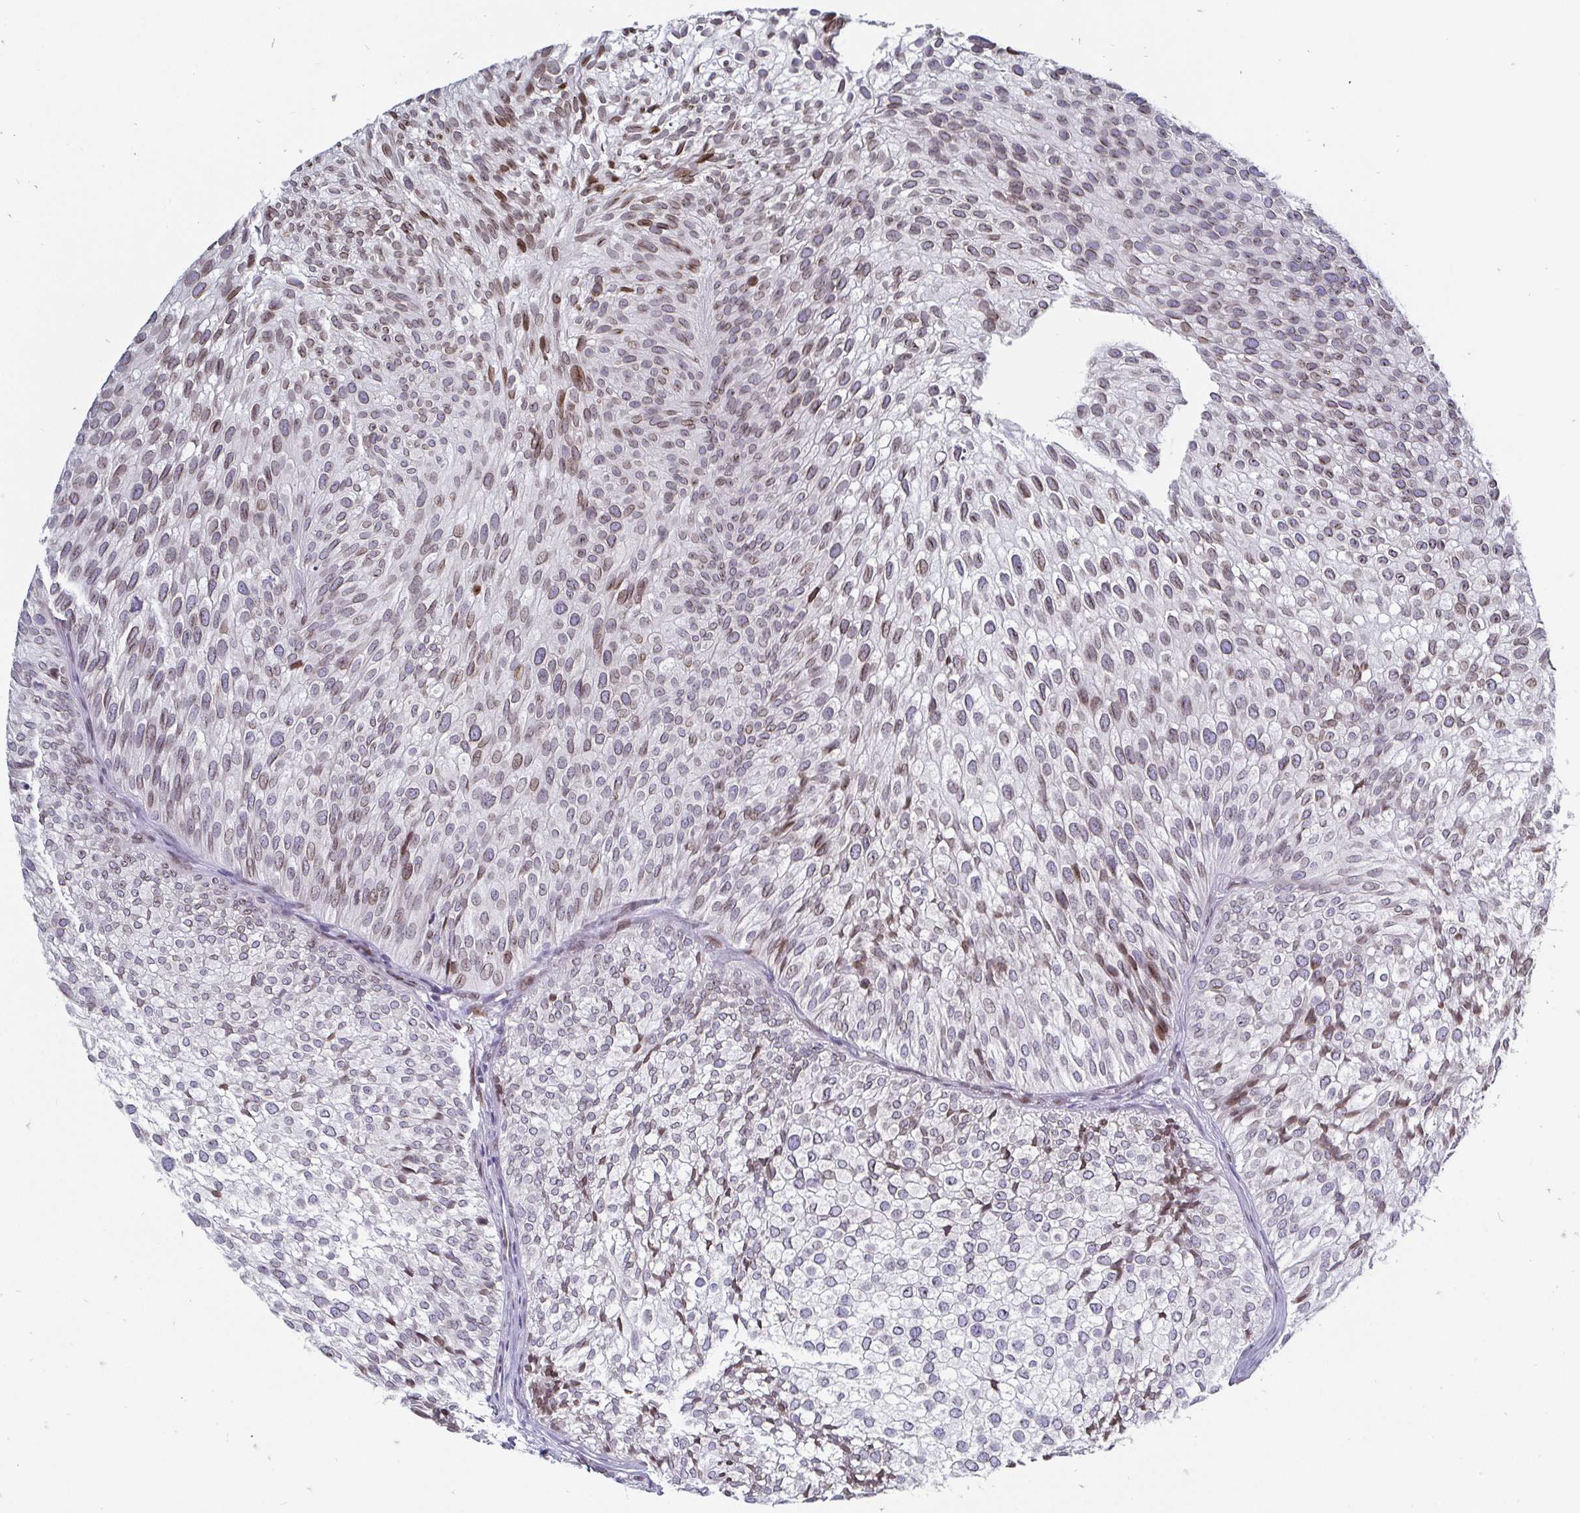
{"staining": {"intensity": "weak", "quantity": "25%-75%", "location": "nuclear"}, "tissue": "urothelial cancer", "cell_type": "Tumor cells", "image_type": "cancer", "snomed": [{"axis": "morphology", "description": "Urothelial carcinoma, Low grade"}, {"axis": "topography", "description": "Urinary bladder"}], "caption": "This is an image of immunohistochemistry staining of low-grade urothelial carcinoma, which shows weak staining in the nuclear of tumor cells.", "gene": "EMD", "patient": {"sex": "male", "age": 91}}